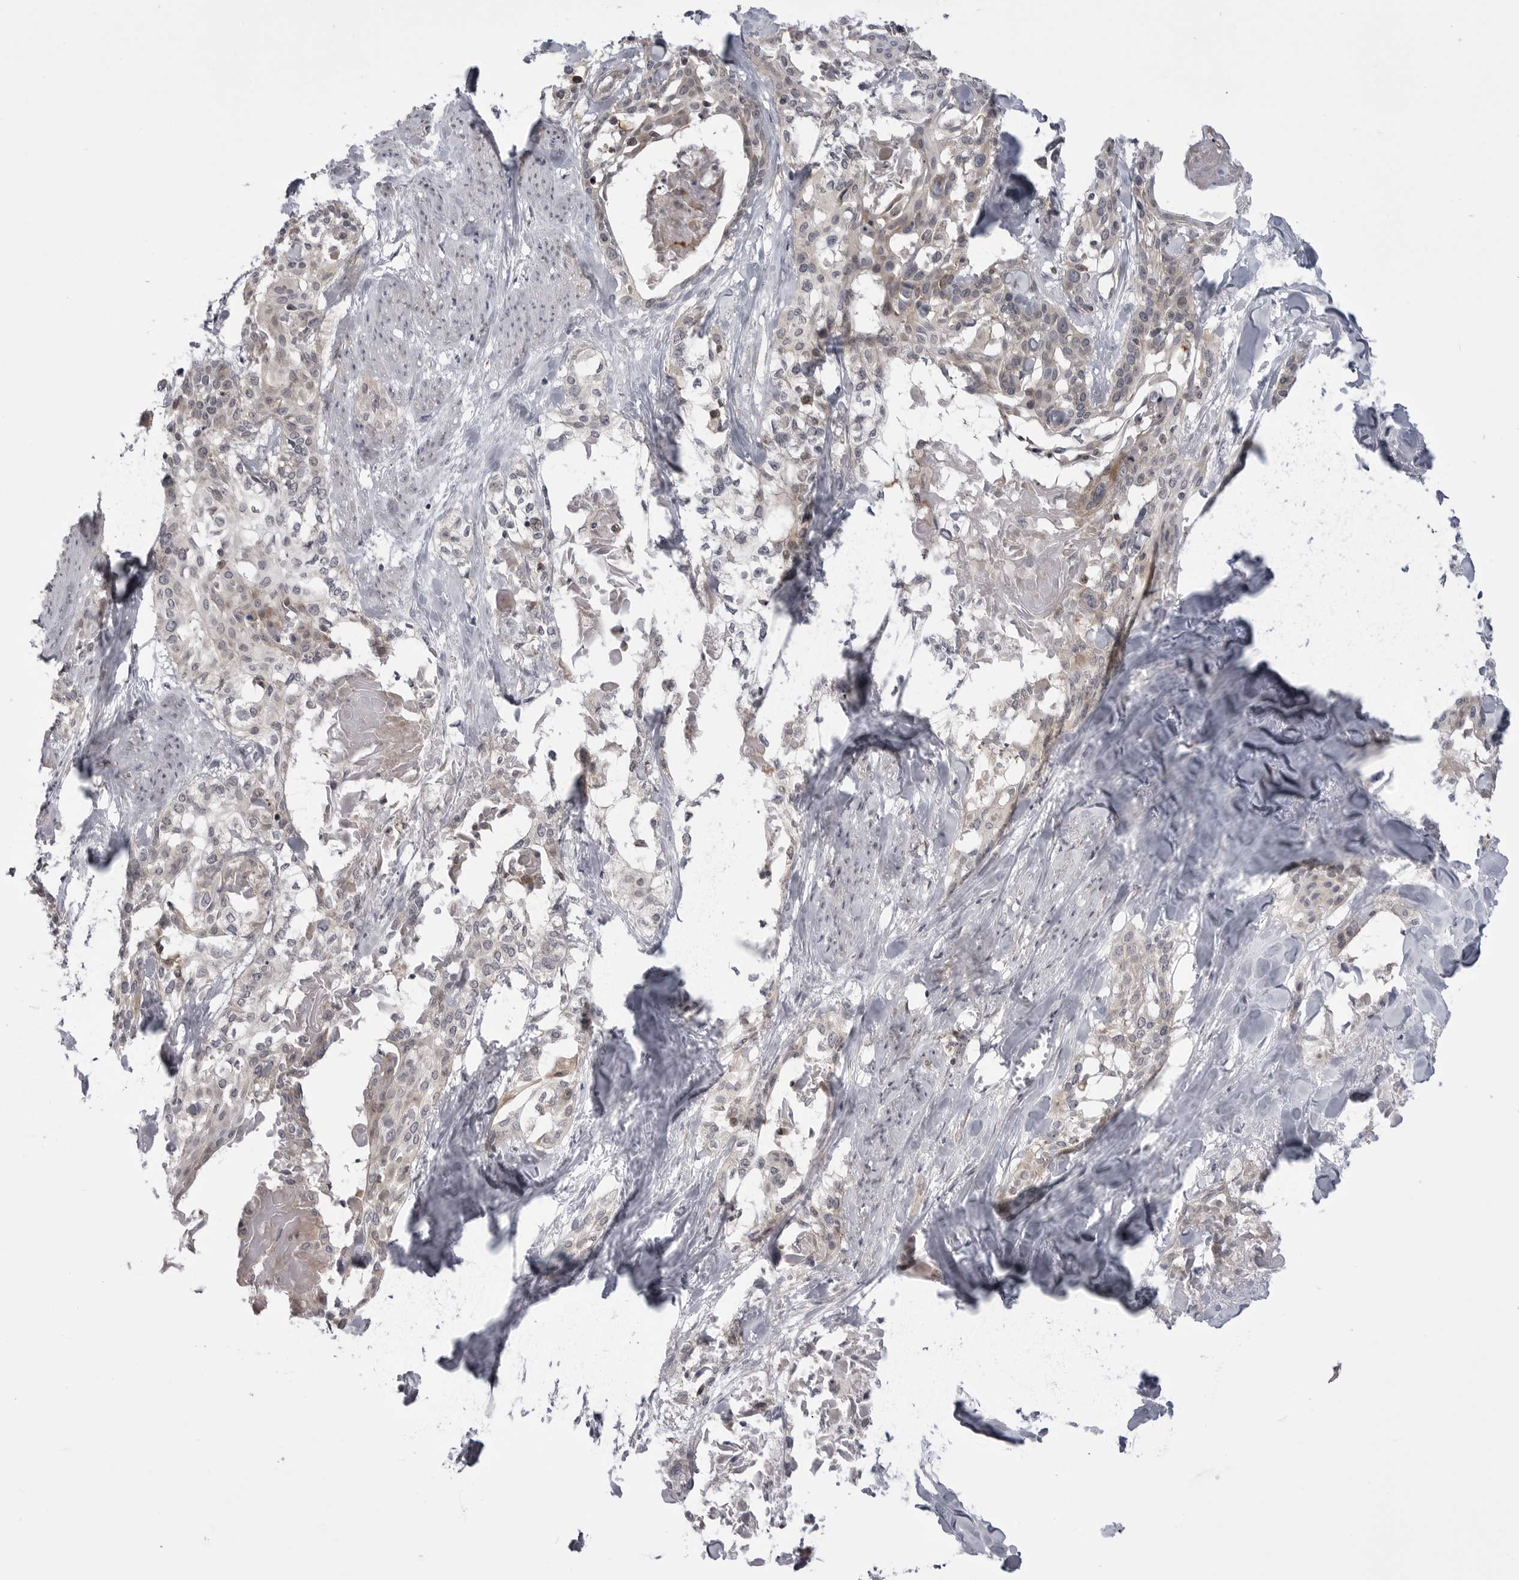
{"staining": {"intensity": "weak", "quantity": "<25%", "location": "cytoplasmic/membranous"}, "tissue": "cervical cancer", "cell_type": "Tumor cells", "image_type": "cancer", "snomed": [{"axis": "morphology", "description": "Squamous cell carcinoma, NOS"}, {"axis": "topography", "description": "Cervix"}], "caption": "Immunohistochemical staining of human cervical squamous cell carcinoma exhibits no significant staining in tumor cells.", "gene": "CCDC18", "patient": {"sex": "female", "age": 57}}